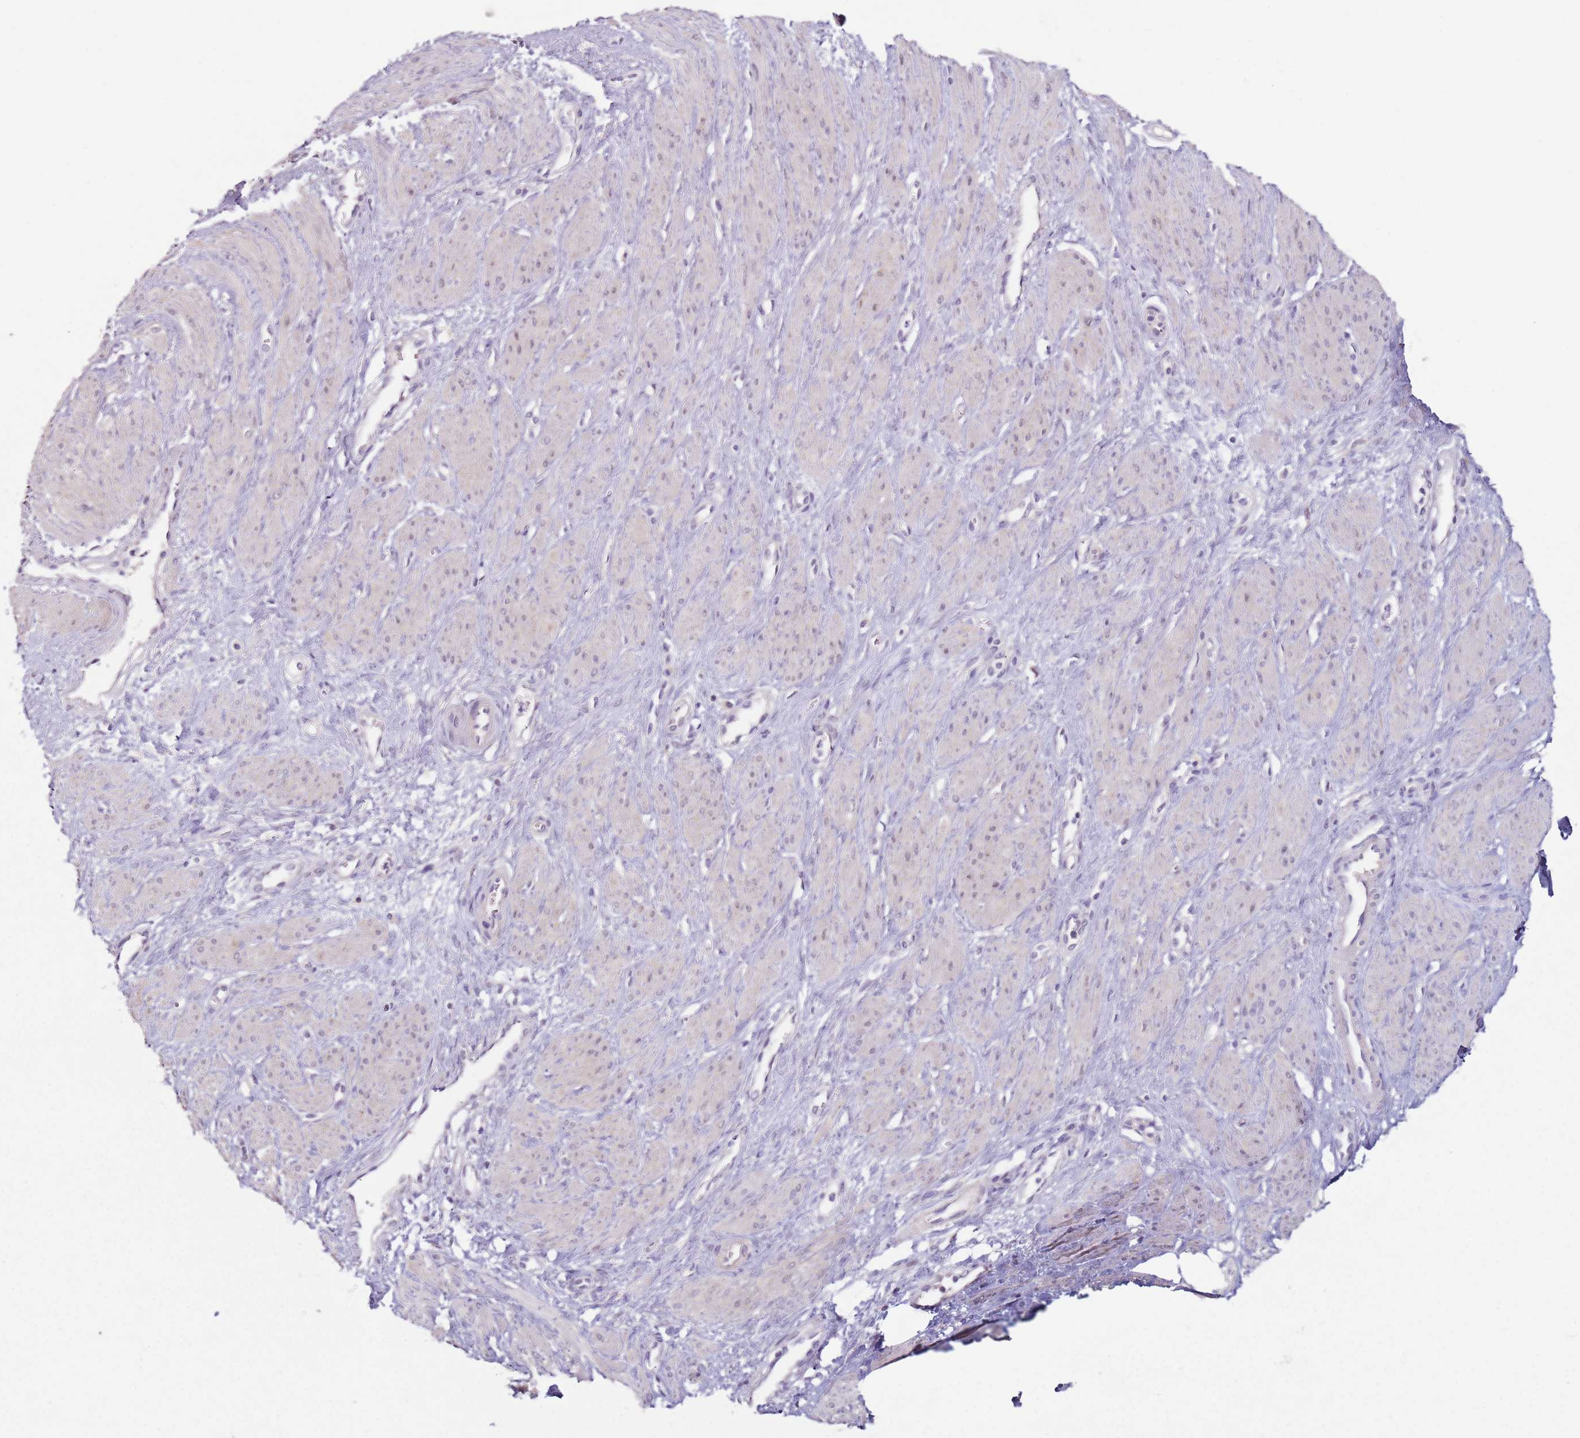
{"staining": {"intensity": "negative", "quantity": "none", "location": "none"}, "tissue": "smooth muscle", "cell_type": "Smooth muscle cells", "image_type": "normal", "snomed": [{"axis": "morphology", "description": "Normal tissue, NOS"}, {"axis": "topography", "description": "Smooth muscle"}, {"axis": "topography", "description": "Uterus"}], "caption": "Histopathology image shows no significant protein expression in smooth muscle cells of unremarkable smooth muscle. (DAB (3,3'-diaminobenzidine) immunohistochemistry (IHC) visualized using brightfield microscopy, high magnification).", "gene": "MDH1", "patient": {"sex": "female", "age": 39}}